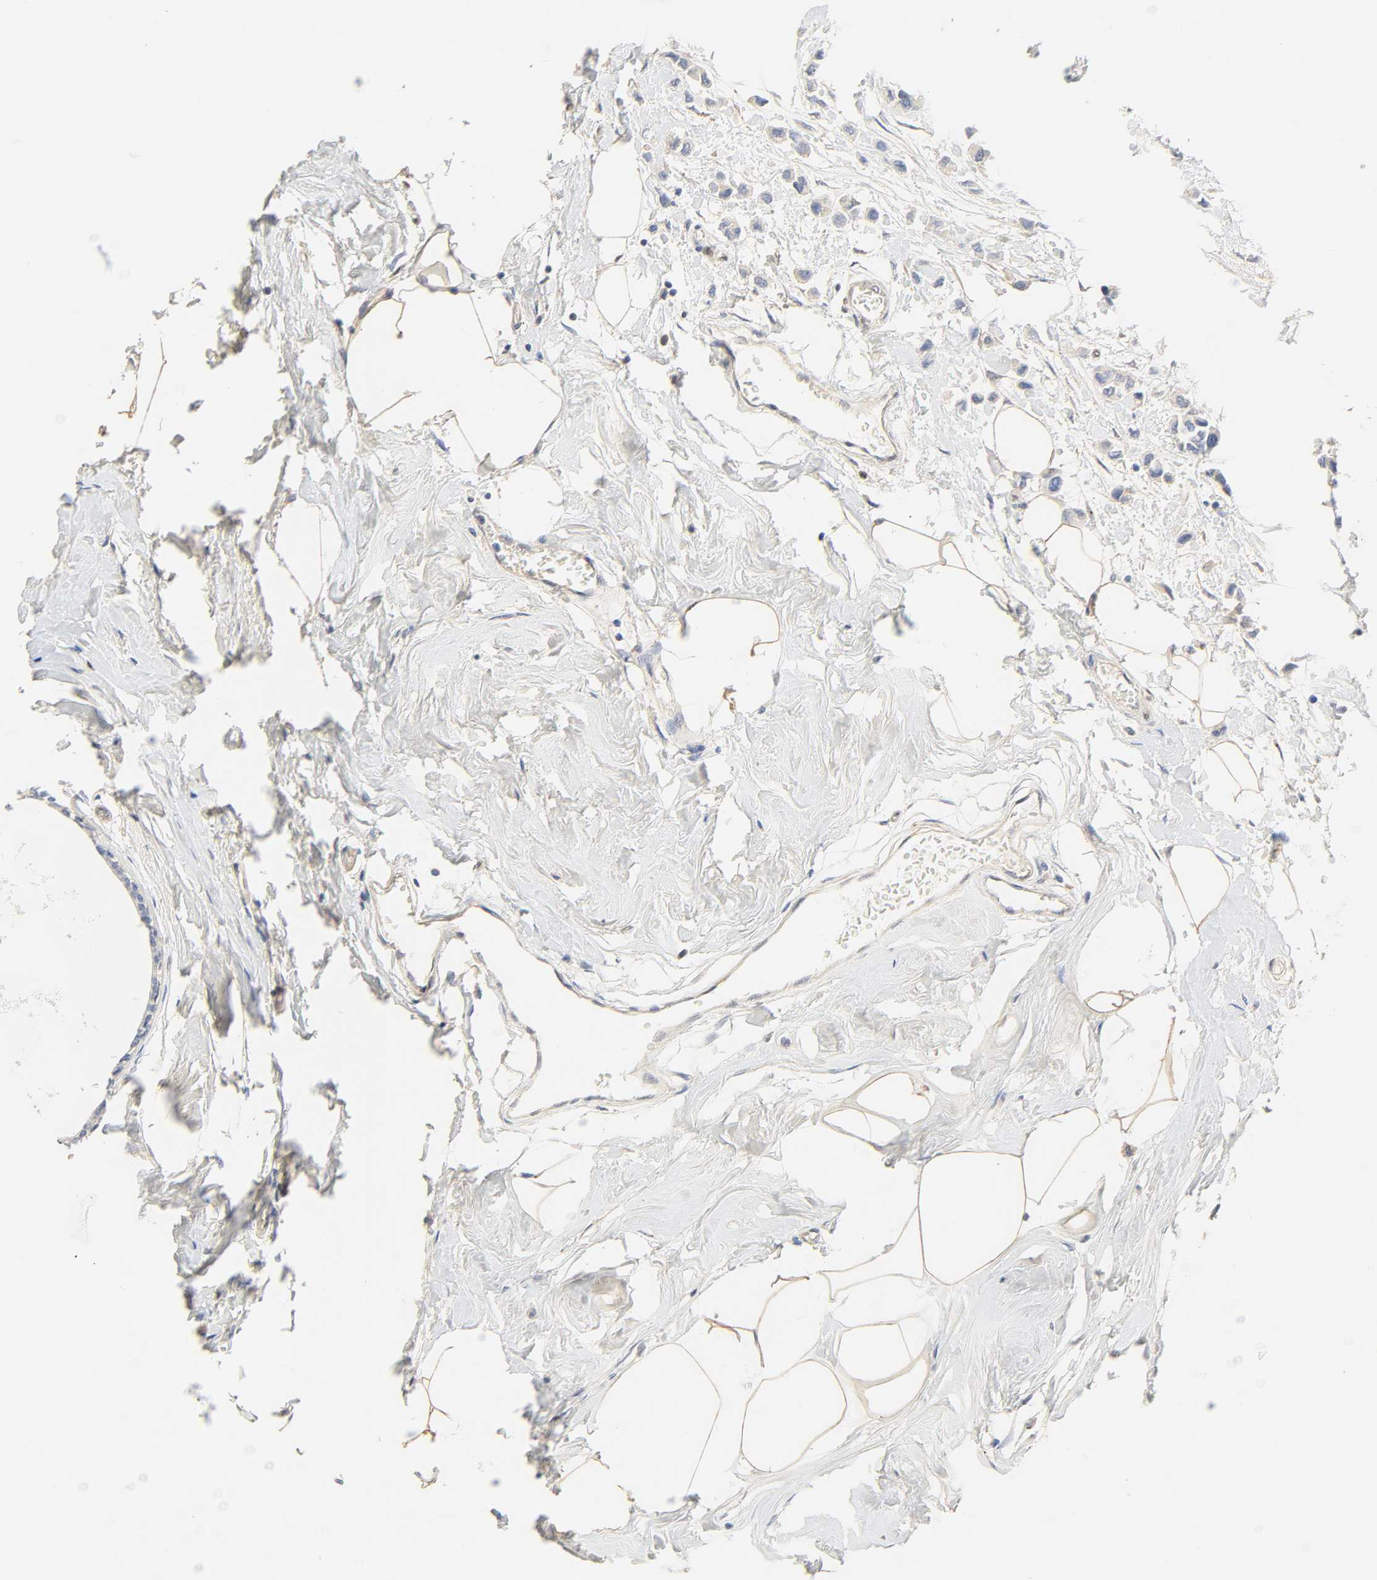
{"staining": {"intensity": "negative", "quantity": "none", "location": "none"}, "tissue": "breast cancer", "cell_type": "Tumor cells", "image_type": "cancer", "snomed": [{"axis": "morphology", "description": "Lobular carcinoma"}, {"axis": "topography", "description": "Breast"}], "caption": "This is an immunohistochemistry (IHC) histopathology image of lobular carcinoma (breast). There is no expression in tumor cells.", "gene": "BORCS8-MEF2B", "patient": {"sex": "female", "age": 51}}